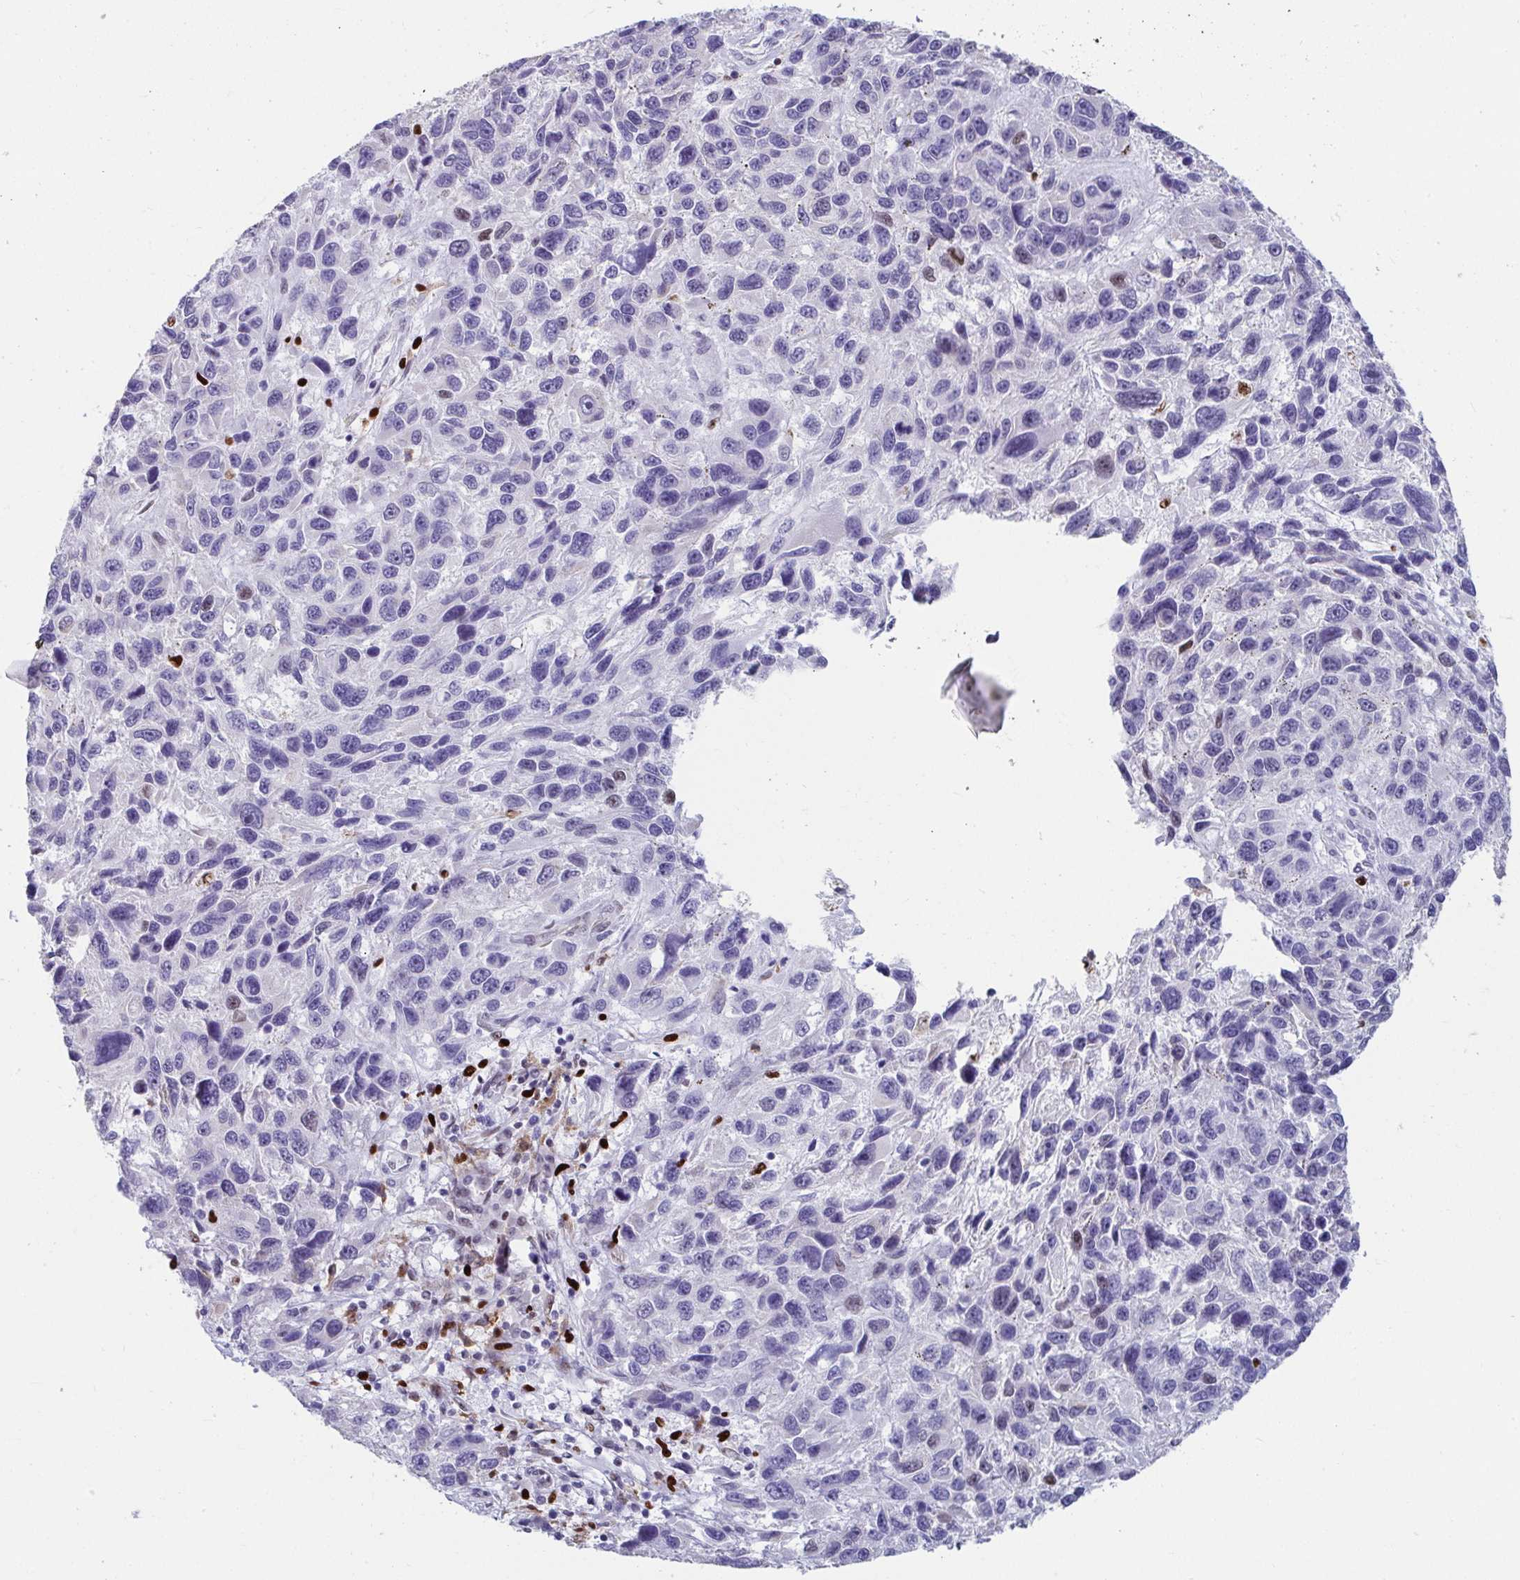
{"staining": {"intensity": "negative", "quantity": "none", "location": "none"}, "tissue": "melanoma", "cell_type": "Tumor cells", "image_type": "cancer", "snomed": [{"axis": "morphology", "description": "Malignant melanoma, NOS"}, {"axis": "topography", "description": "Skin"}], "caption": "Tumor cells are negative for brown protein staining in melanoma. (Immunohistochemistry (ihc), brightfield microscopy, high magnification).", "gene": "ZNF586", "patient": {"sex": "male", "age": 53}}